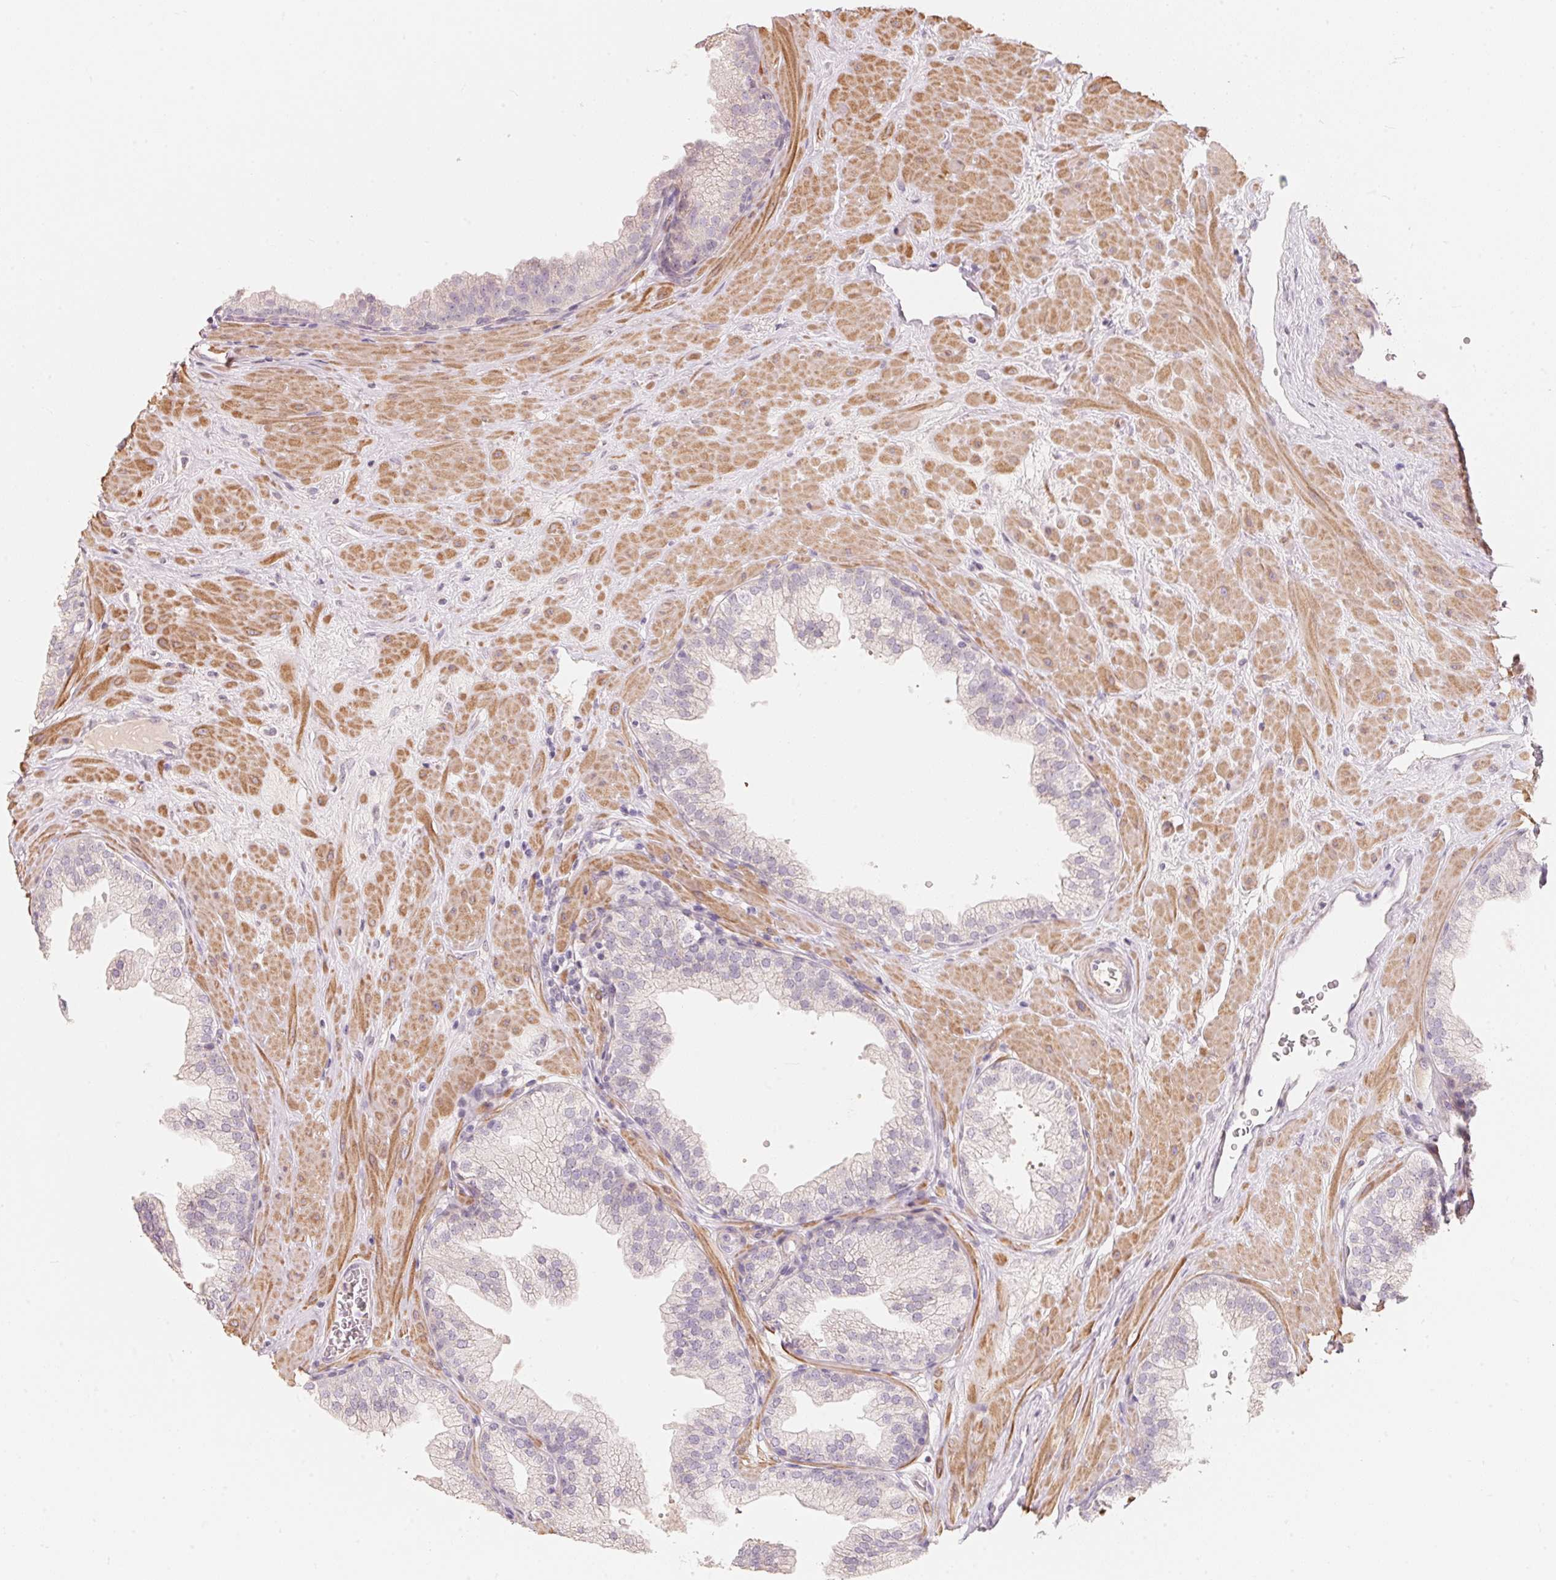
{"staining": {"intensity": "negative", "quantity": "none", "location": "none"}, "tissue": "prostate", "cell_type": "Glandular cells", "image_type": "normal", "snomed": [{"axis": "morphology", "description": "Normal tissue, NOS"}, {"axis": "topography", "description": "Prostate"}], "caption": "Image shows no significant protein staining in glandular cells of normal prostate. (Stains: DAB immunohistochemistry (IHC) with hematoxylin counter stain, Microscopy: brightfield microscopy at high magnification).", "gene": "TP53AIP1", "patient": {"sex": "male", "age": 37}}